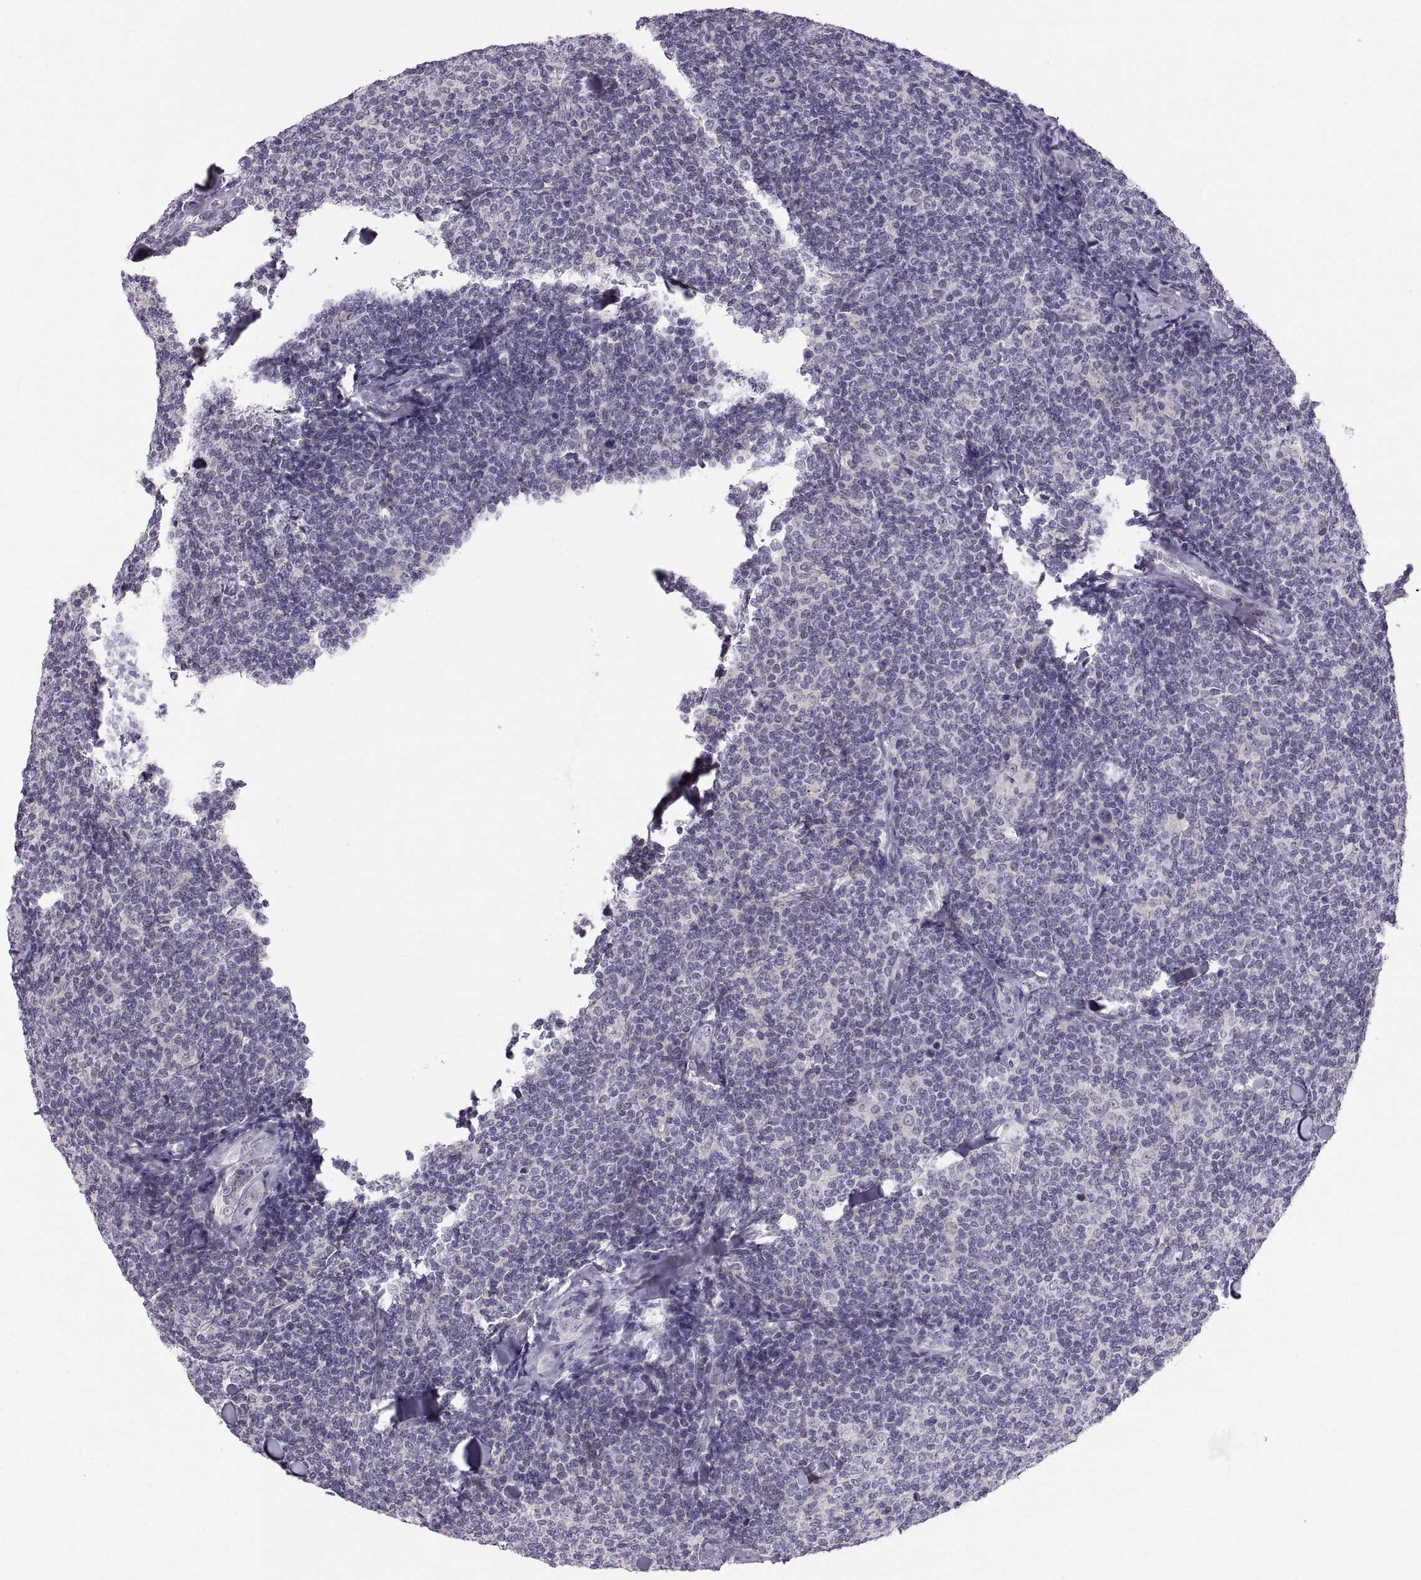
{"staining": {"intensity": "negative", "quantity": "none", "location": "none"}, "tissue": "lymphoma", "cell_type": "Tumor cells", "image_type": "cancer", "snomed": [{"axis": "morphology", "description": "Malignant lymphoma, non-Hodgkin's type, Low grade"}, {"axis": "topography", "description": "Lymph node"}], "caption": "Photomicrograph shows no significant protein expression in tumor cells of malignant lymphoma, non-Hodgkin's type (low-grade). (DAB (3,3'-diaminobenzidine) immunohistochemistry with hematoxylin counter stain).", "gene": "ZNF185", "patient": {"sex": "female", "age": 56}}